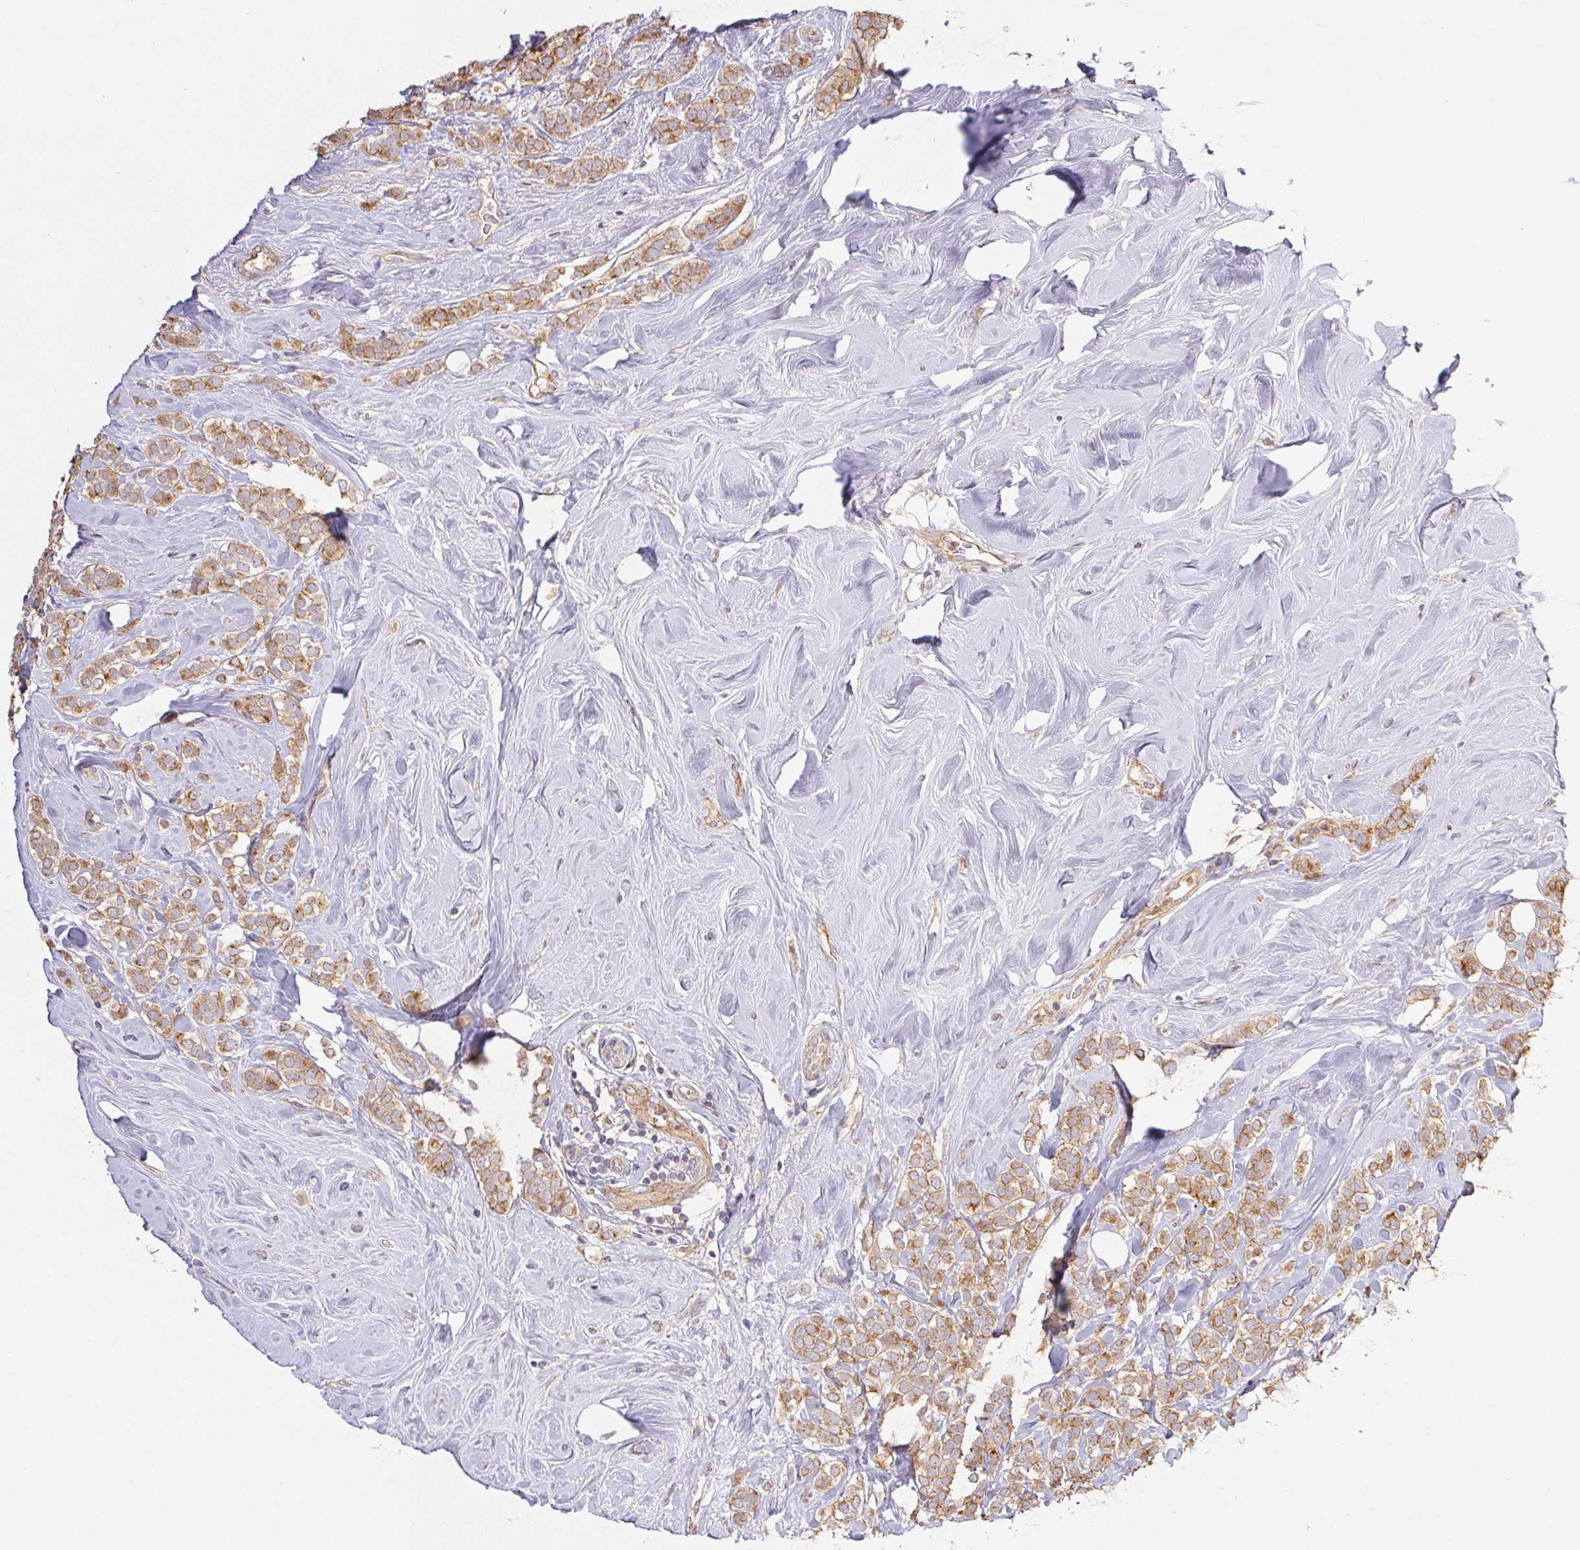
{"staining": {"intensity": "moderate", "quantity": ">75%", "location": "cytoplasmic/membranous"}, "tissue": "breast cancer", "cell_type": "Tumor cells", "image_type": "cancer", "snomed": [{"axis": "morphology", "description": "Lobular carcinoma"}, {"axis": "topography", "description": "Breast"}], "caption": "Immunohistochemistry of lobular carcinoma (breast) reveals medium levels of moderate cytoplasmic/membranous positivity in approximately >75% of tumor cells. Immunohistochemistry stains the protein of interest in brown and the nuclei are stained blue.", "gene": "RAB11A", "patient": {"sex": "female", "age": 49}}